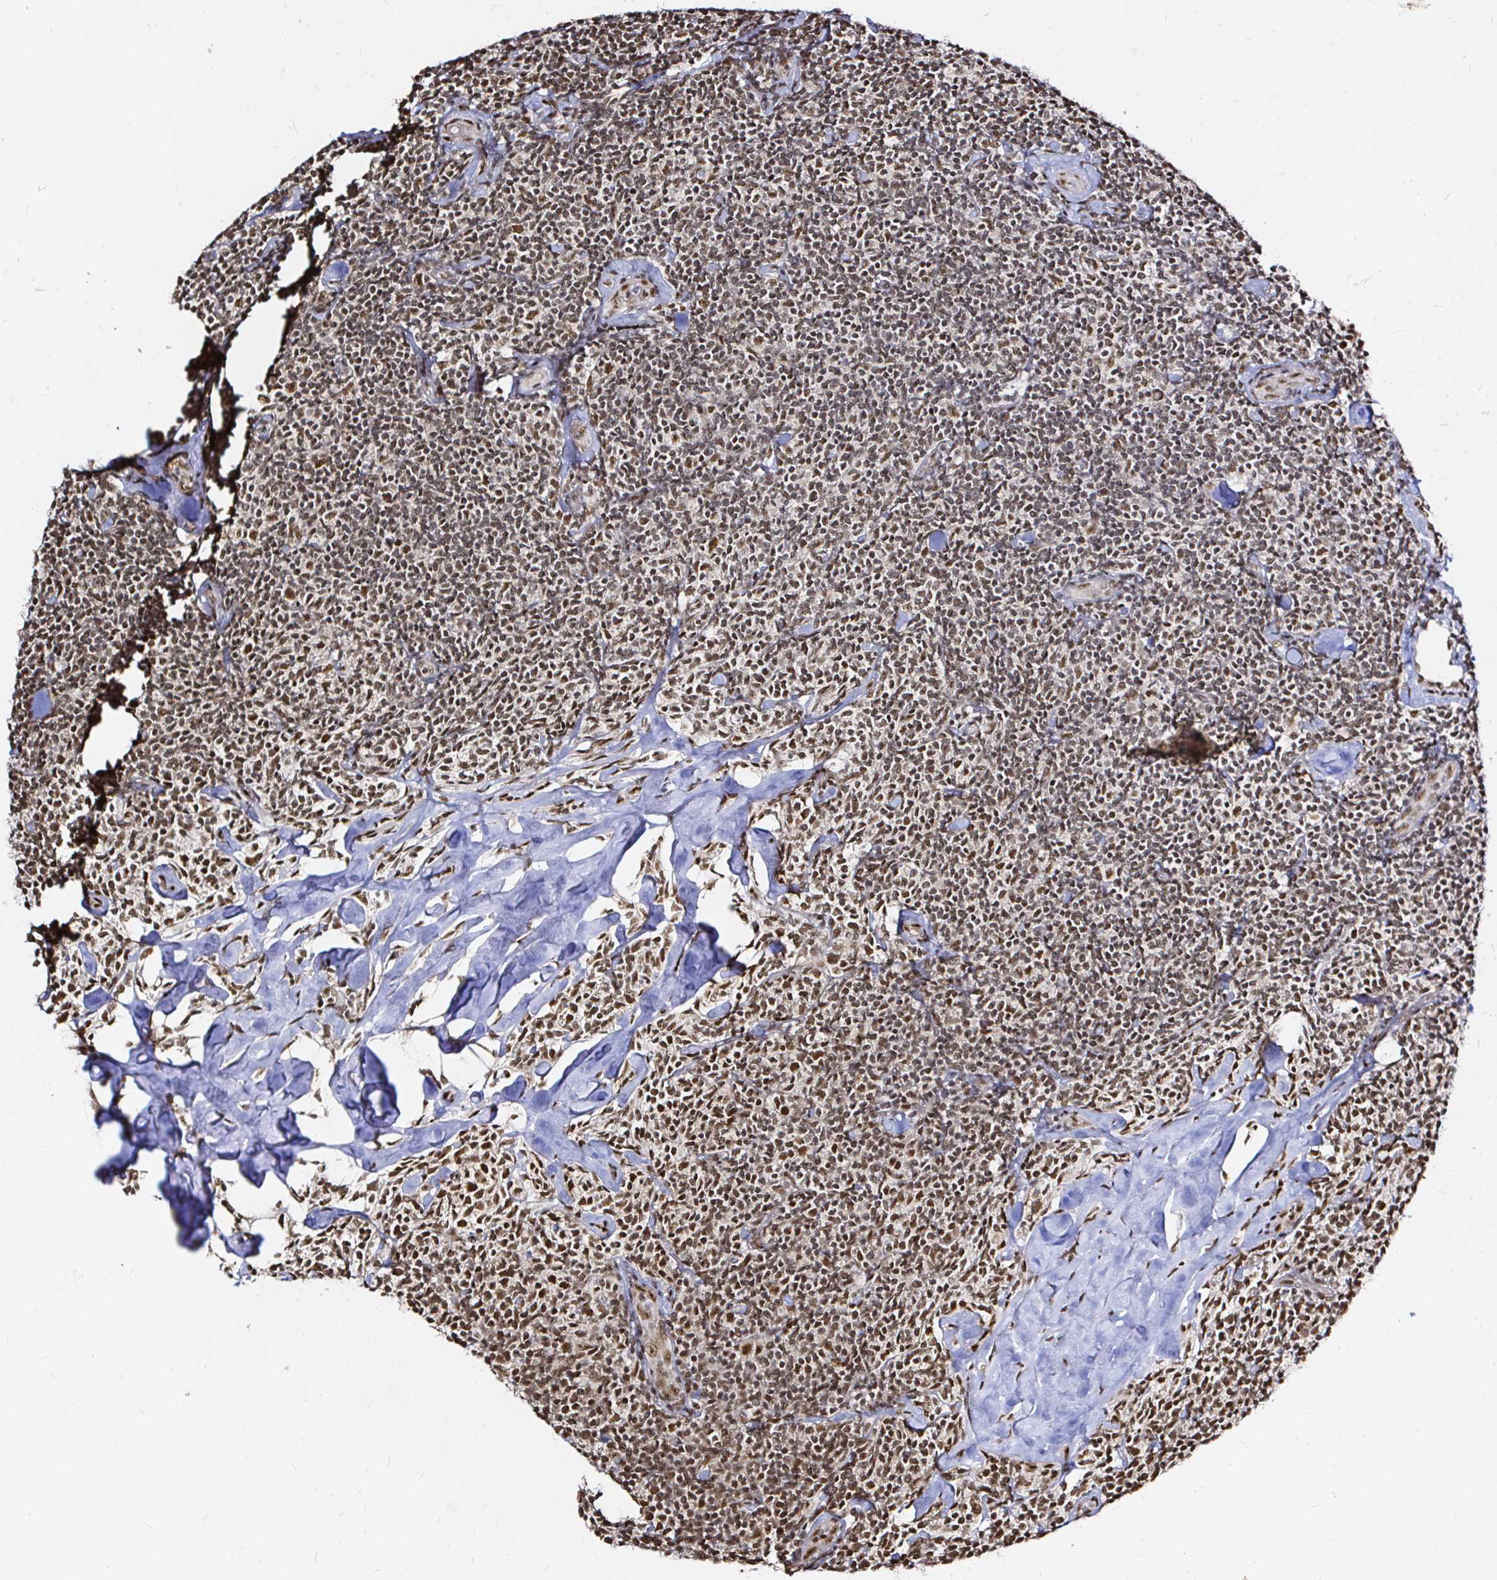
{"staining": {"intensity": "moderate", "quantity": ">75%", "location": "nuclear"}, "tissue": "lymphoma", "cell_type": "Tumor cells", "image_type": "cancer", "snomed": [{"axis": "morphology", "description": "Malignant lymphoma, non-Hodgkin's type, Low grade"}, {"axis": "topography", "description": "Lymph node"}], "caption": "A high-resolution histopathology image shows immunohistochemistry (IHC) staining of malignant lymphoma, non-Hodgkin's type (low-grade), which shows moderate nuclear expression in approximately >75% of tumor cells.", "gene": "SNRPC", "patient": {"sex": "female", "age": 56}}